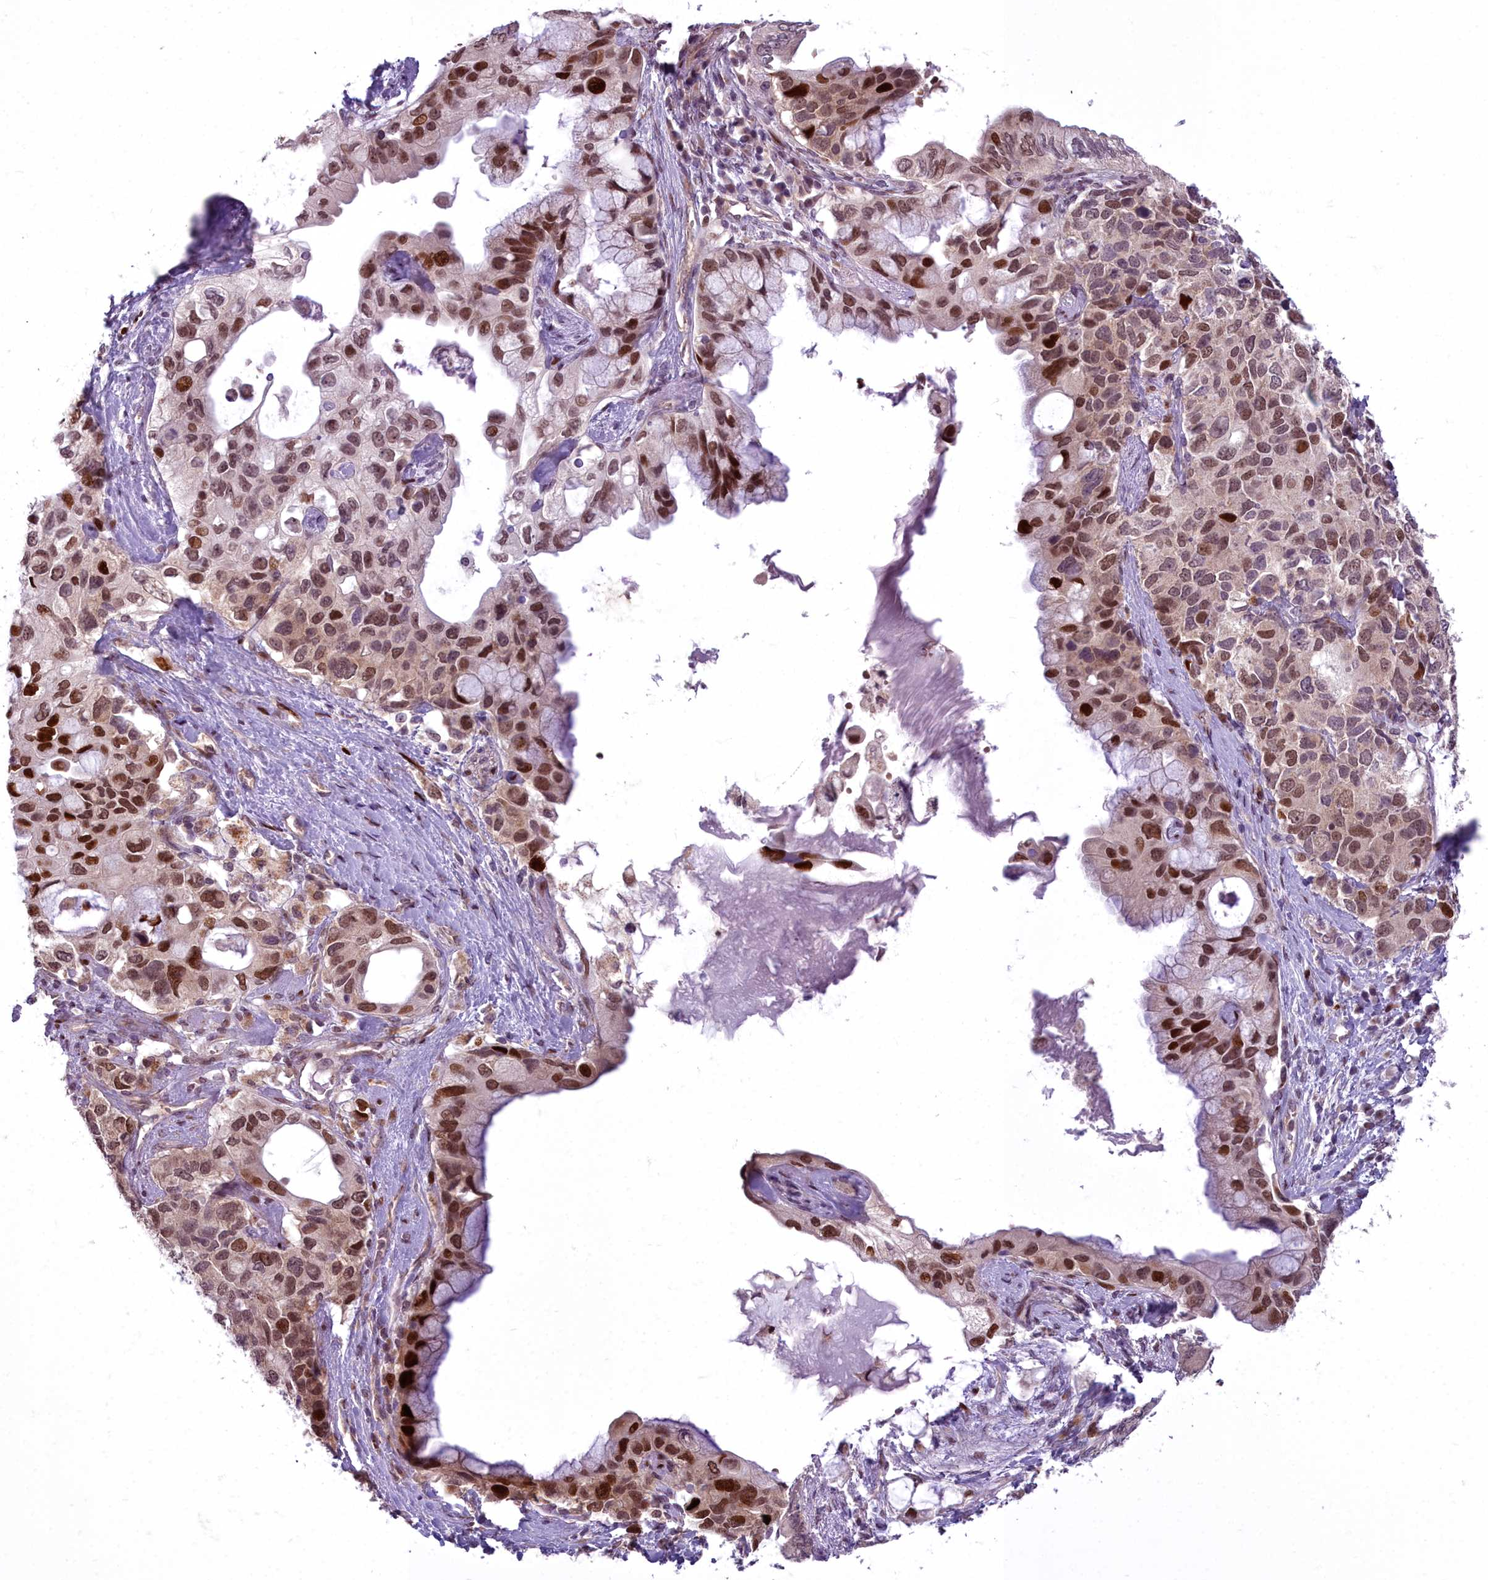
{"staining": {"intensity": "moderate", "quantity": ">75%", "location": "nuclear"}, "tissue": "pancreatic cancer", "cell_type": "Tumor cells", "image_type": "cancer", "snomed": [{"axis": "morphology", "description": "Adenocarcinoma, NOS"}, {"axis": "topography", "description": "Pancreas"}], "caption": "Protein staining of pancreatic cancer (adenocarcinoma) tissue displays moderate nuclear expression in about >75% of tumor cells.", "gene": "AP1M1", "patient": {"sex": "female", "age": 56}}